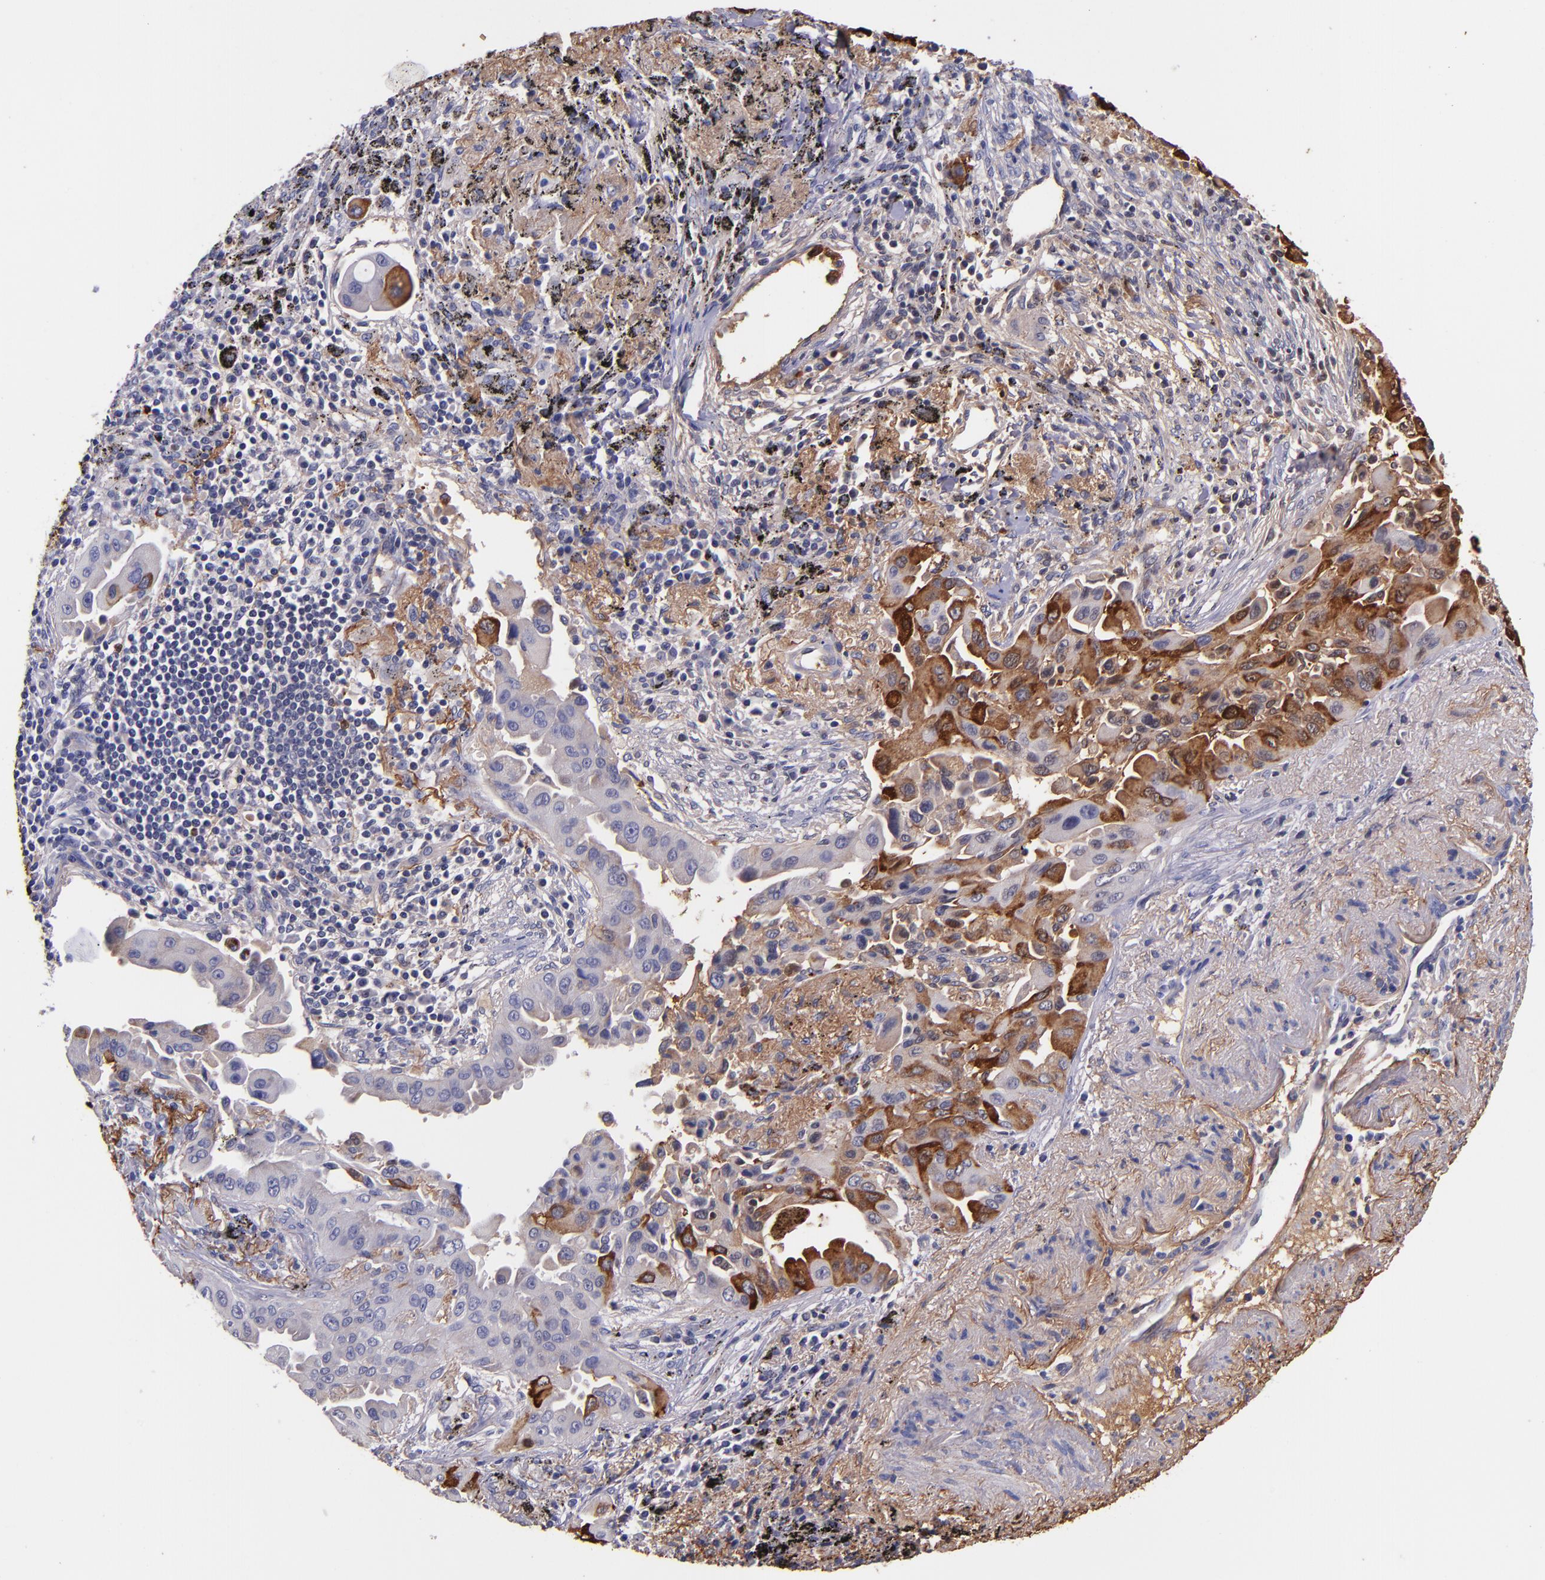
{"staining": {"intensity": "strong", "quantity": "25%-75%", "location": "cytoplasmic/membranous"}, "tissue": "lung cancer", "cell_type": "Tumor cells", "image_type": "cancer", "snomed": [{"axis": "morphology", "description": "Adenocarcinoma, NOS"}, {"axis": "topography", "description": "Lung"}], "caption": "Lung cancer was stained to show a protein in brown. There is high levels of strong cytoplasmic/membranous staining in about 25%-75% of tumor cells. (brown staining indicates protein expression, while blue staining denotes nuclei).", "gene": "IVL", "patient": {"sex": "male", "age": 68}}